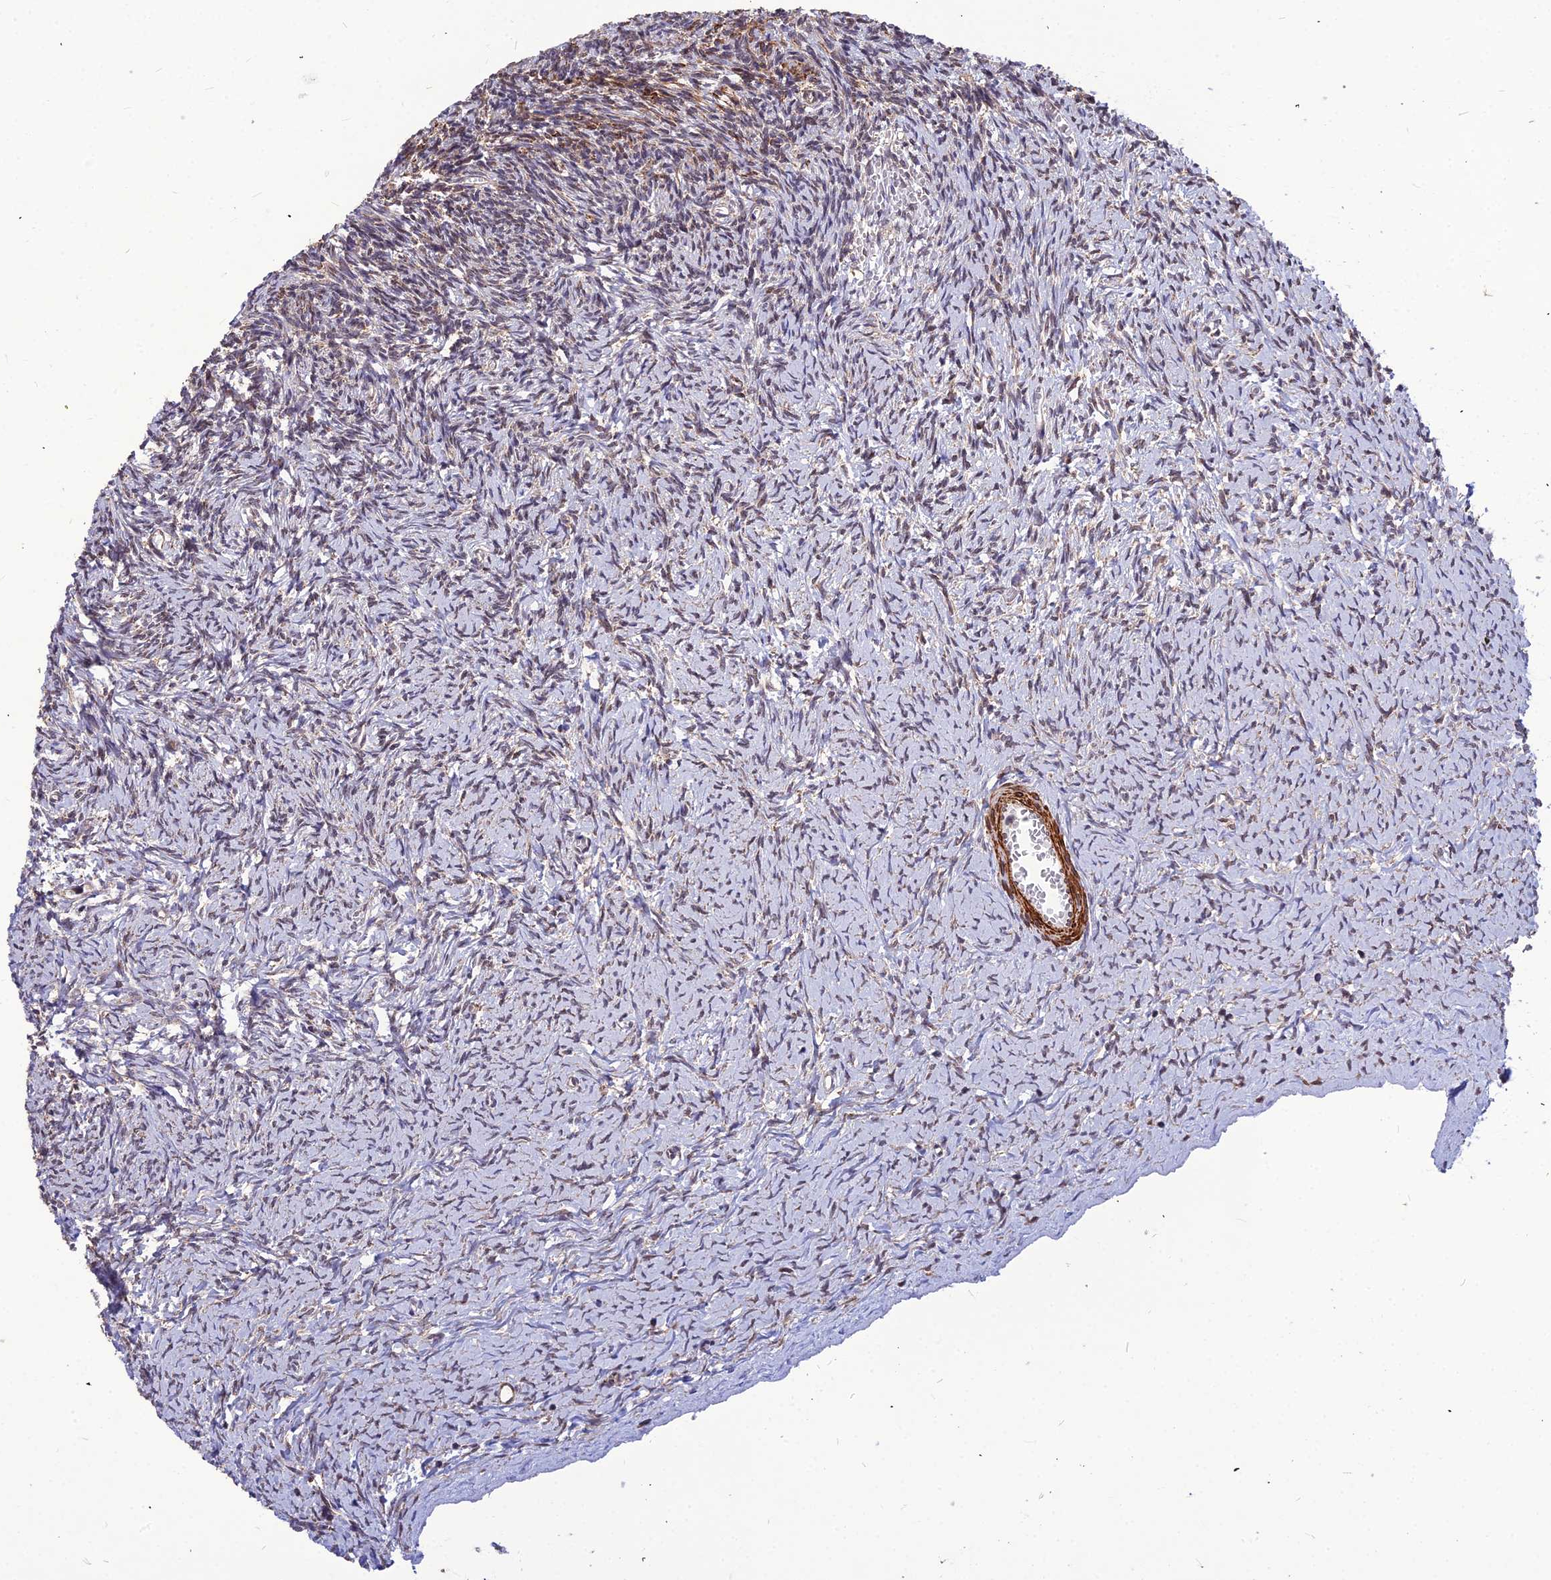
{"staining": {"intensity": "negative", "quantity": "none", "location": "none"}, "tissue": "ovary", "cell_type": "Ovarian stroma cells", "image_type": "normal", "snomed": [{"axis": "morphology", "description": "Normal tissue, NOS"}, {"axis": "topography", "description": "Ovary"}], "caption": "High power microscopy image of an IHC micrograph of normal ovary, revealing no significant positivity in ovarian stroma cells.", "gene": "LEKR1", "patient": {"sex": "female", "age": 39}}